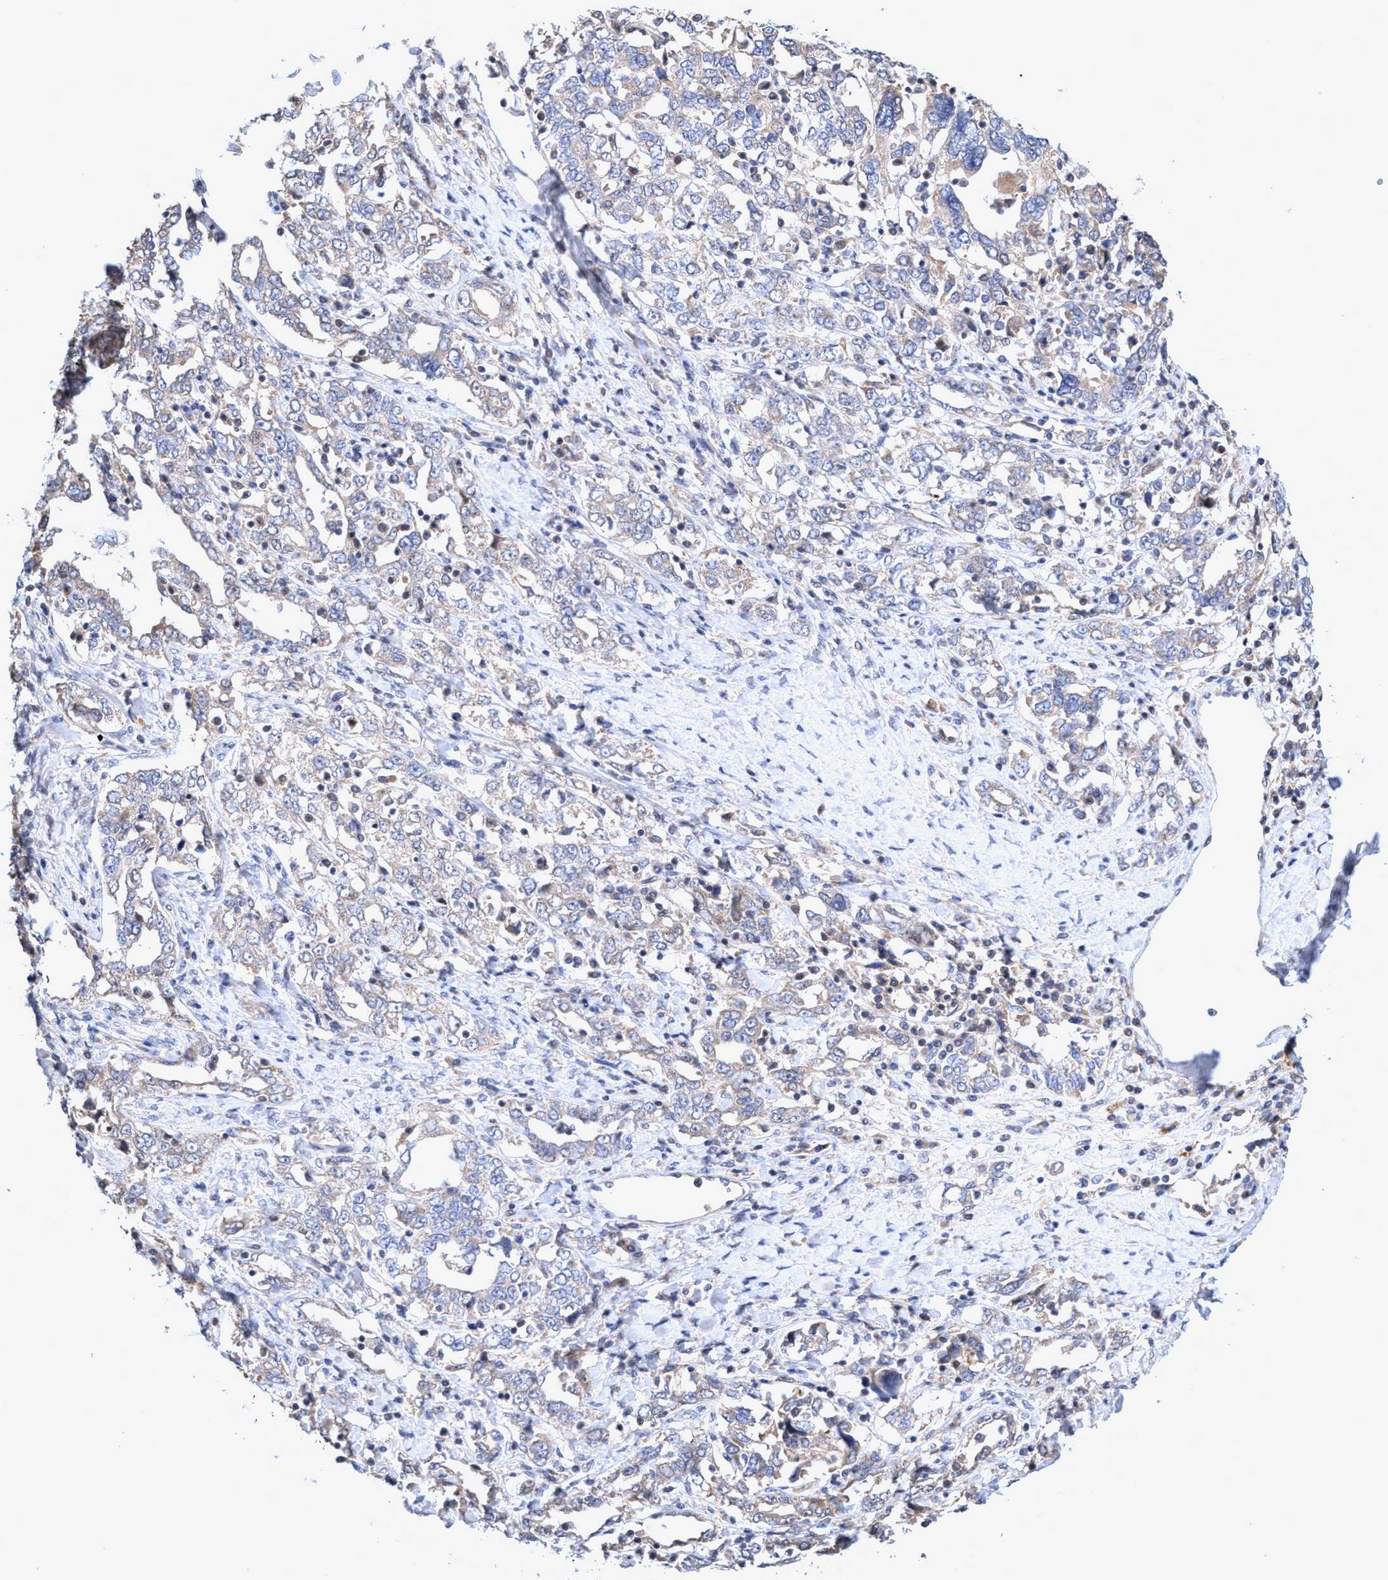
{"staining": {"intensity": "weak", "quantity": "<25%", "location": "cytoplasmic/membranous"}, "tissue": "ovarian cancer", "cell_type": "Tumor cells", "image_type": "cancer", "snomed": [{"axis": "morphology", "description": "Carcinoma, endometroid"}, {"axis": "topography", "description": "Ovary"}], "caption": "Tumor cells are negative for brown protein staining in endometroid carcinoma (ovarian).", "gene": "ZNF677", "patient": {"sex": "female", "age": 62}}